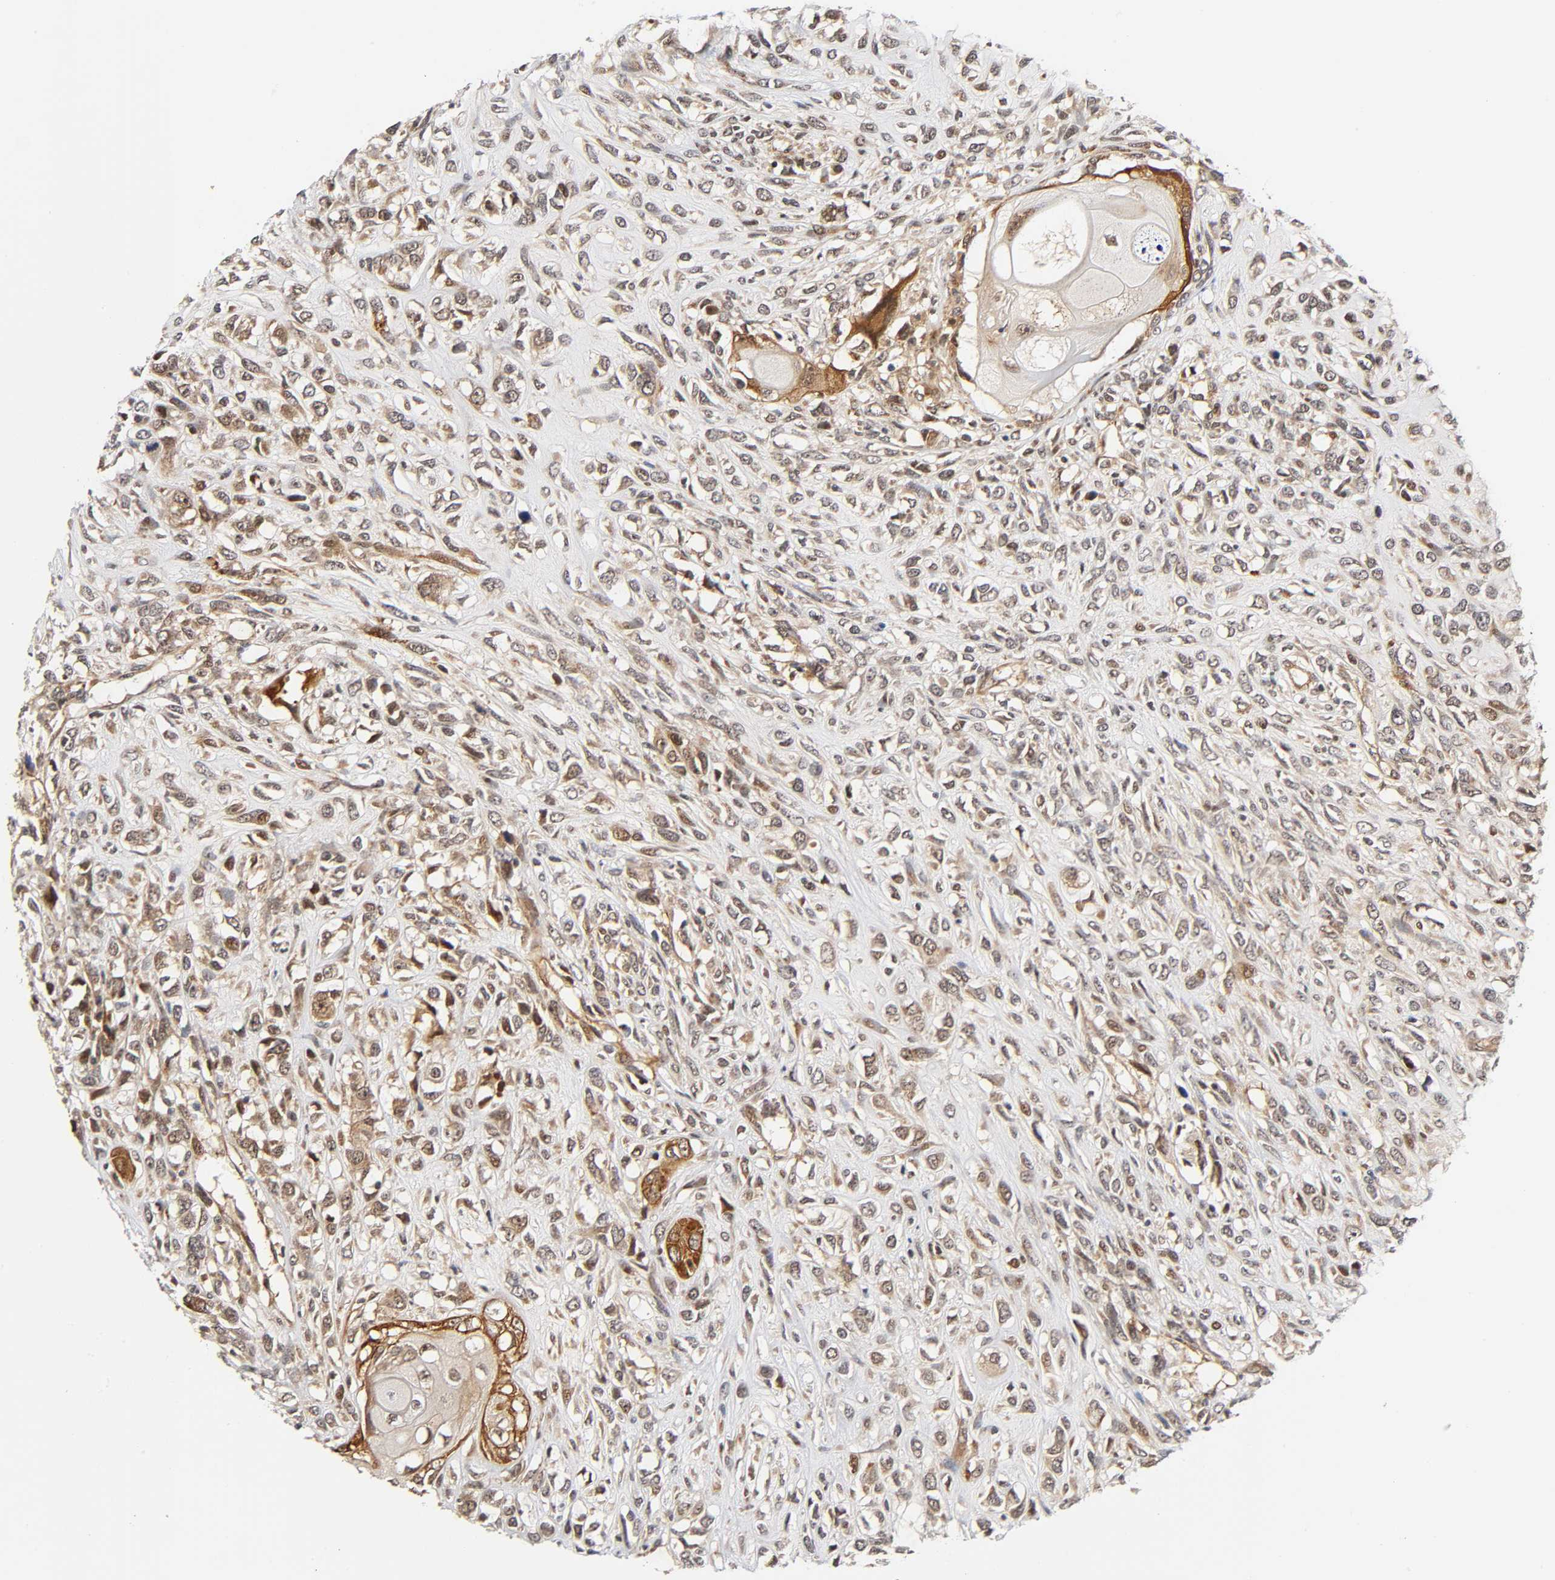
{"staining": {"intensity": "moderate", "quantity": ">75%", "location": "cytoplasmic/membranous"}, "tissue": "head and neck cancer", "cell_type": "Tumor cells", "image_type": "cancer", "snomed": [{"axis": "morphology", "description": "Necrosis, NOS"}, {"axis": "morphology", "description": "Neoplasm, malignant, NOS"}, {"axis": "topography", "description": "Salivary gland"}, {"axis": "topography", "description": "Head-Neck"}], "caption": "Tumor cells exhibit medium levels of moderate cytoplasmic/membranous positivity in approximately >75% of cells in malignant neoplasm (head and neck).", "gene": "IQCJ-SCHIP1", "patient": {"sex": "male", "age": 43}}